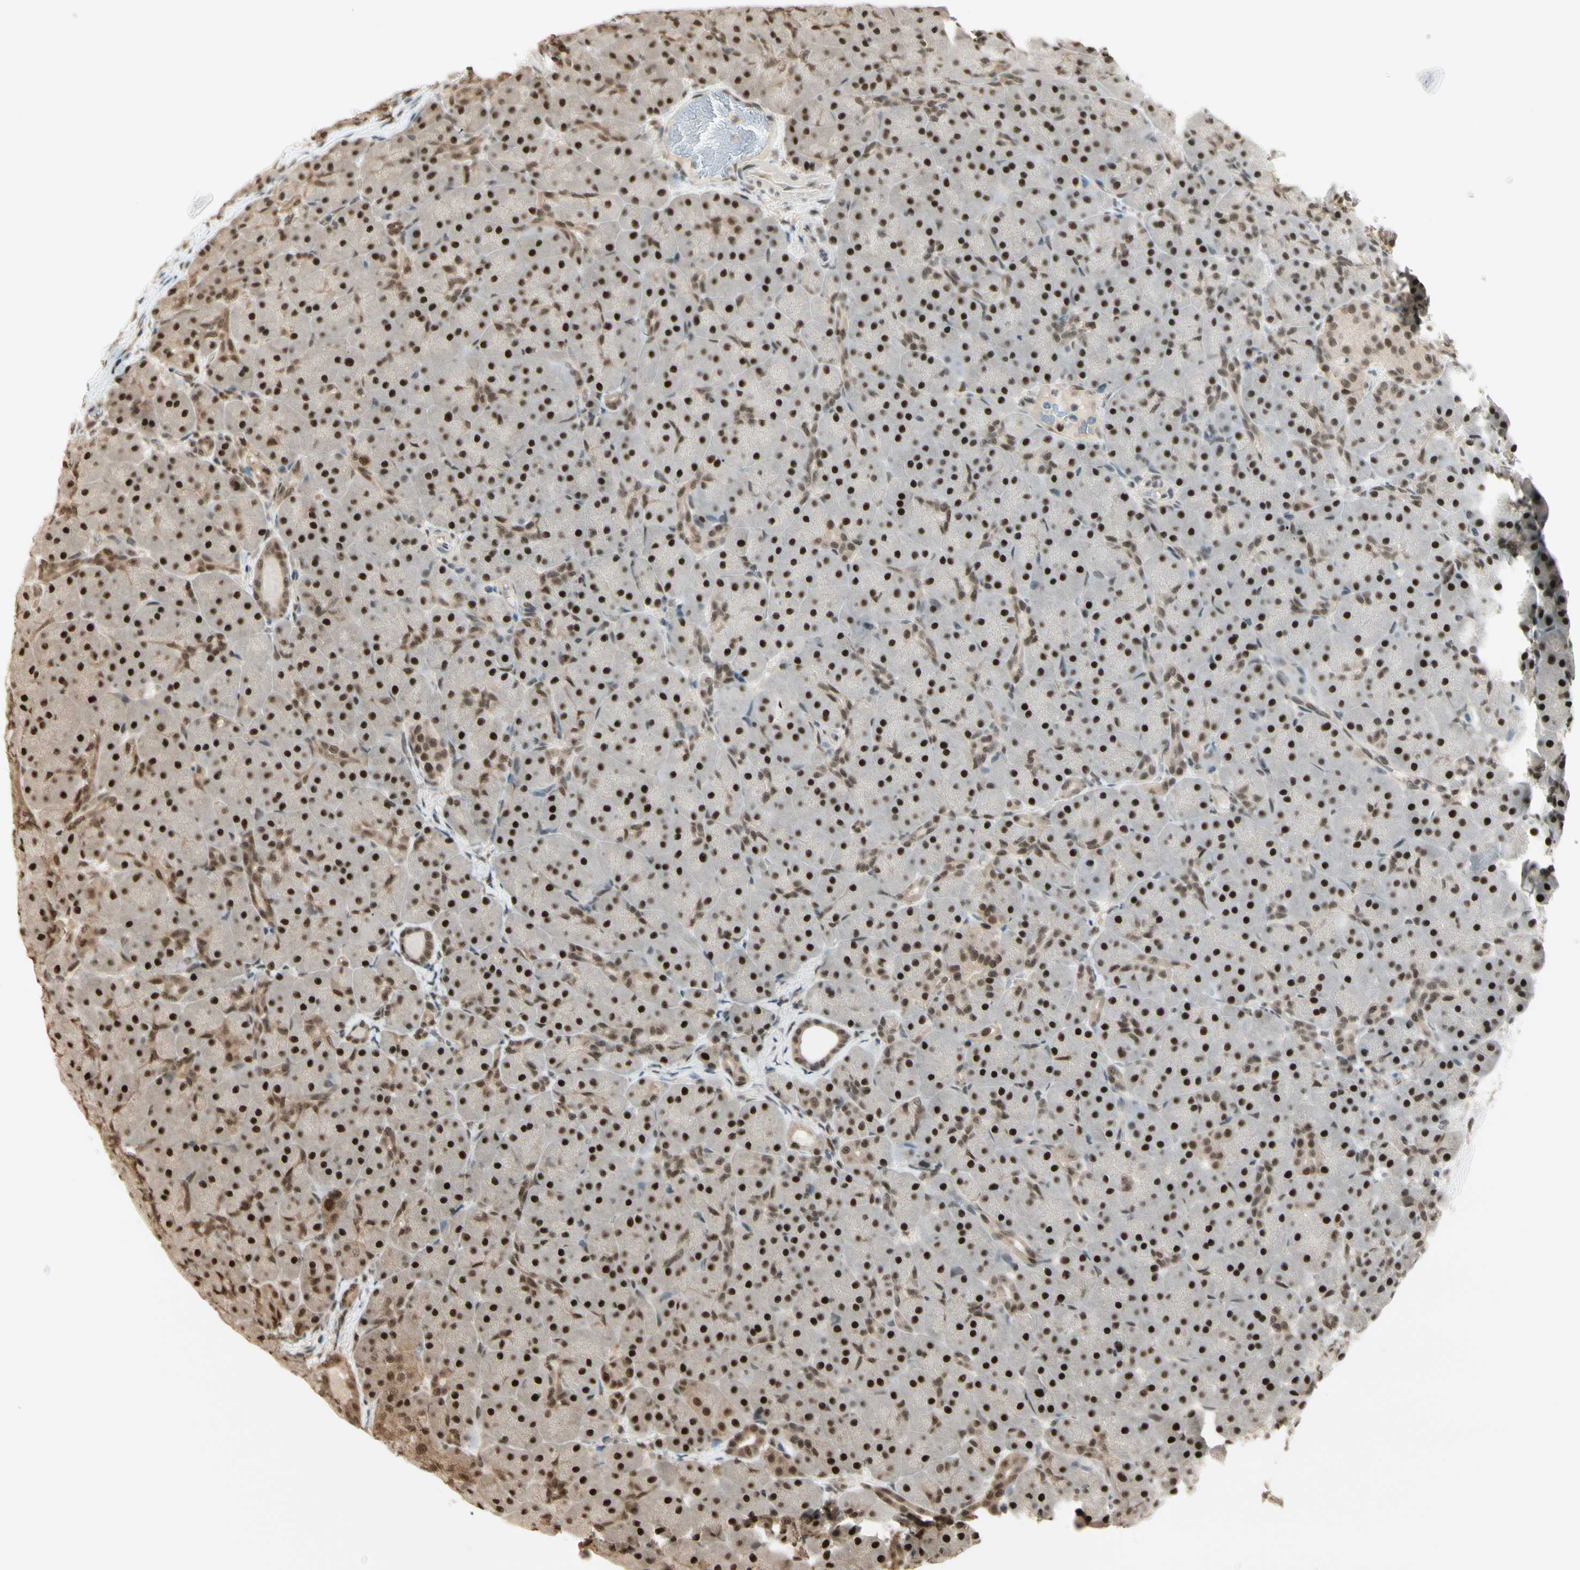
{"staining": {"intensity": "strong", "quantity": ">75%", "location": "nuclear"}, "tissue": "pancreas", "cell_type": "Exocrine glandular cells", "image_type": "normal", "snomed": [{"axis": "morphology", "description": "Normal tissue, NOS"}, {"axis": "topography", "description": "Pancreas"}], "caption": "Exocrine glandular cells display high levels of strong nuclear staining in about >75% of cells in normal human pancreas.", "gene": "HSF1", "patient": {"sex": "male", "age": 66}}